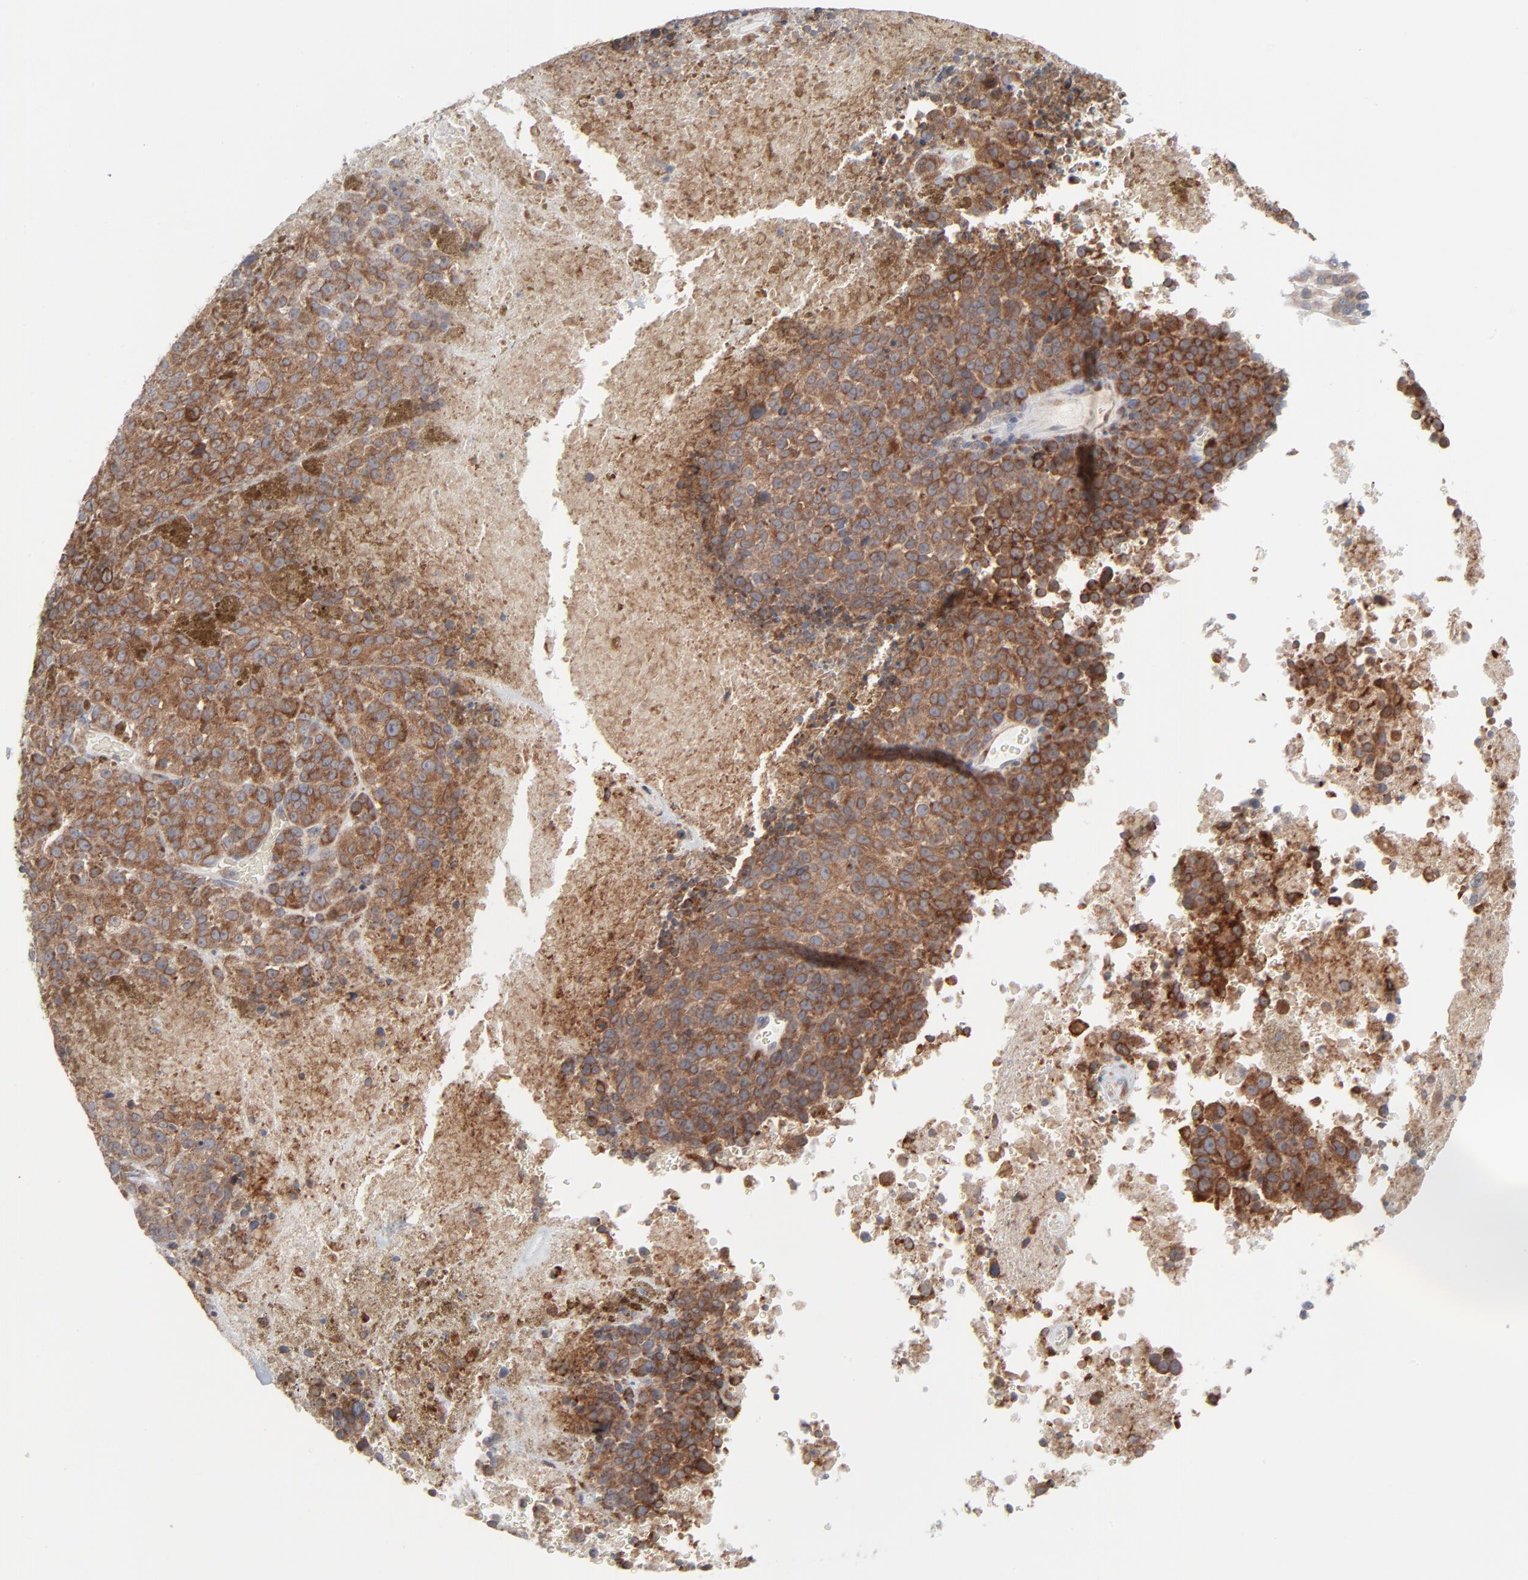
{"staining": {"intensity": "moderate", "quantity": ">75%", "location": "cytoplasmic/membranous"}, "tissue": "melanoma", "cell_type": "Tumor cells", "image_type": "cancer", "snomed": [{"axis": "morphology", "description": "Malignant melanoma, Metastatic site"}, {"axis": "topography", "description": "Cerebral cortex"}], "caption": "Malignant melanoma (metastatic site) stained for a protein (brown) demonstrates moderate cytoplasmic/membranous positive positivity in about >75% of tumor cells.", "gene": "KDSR", "patient": {"sex": "female", "age": 52}}